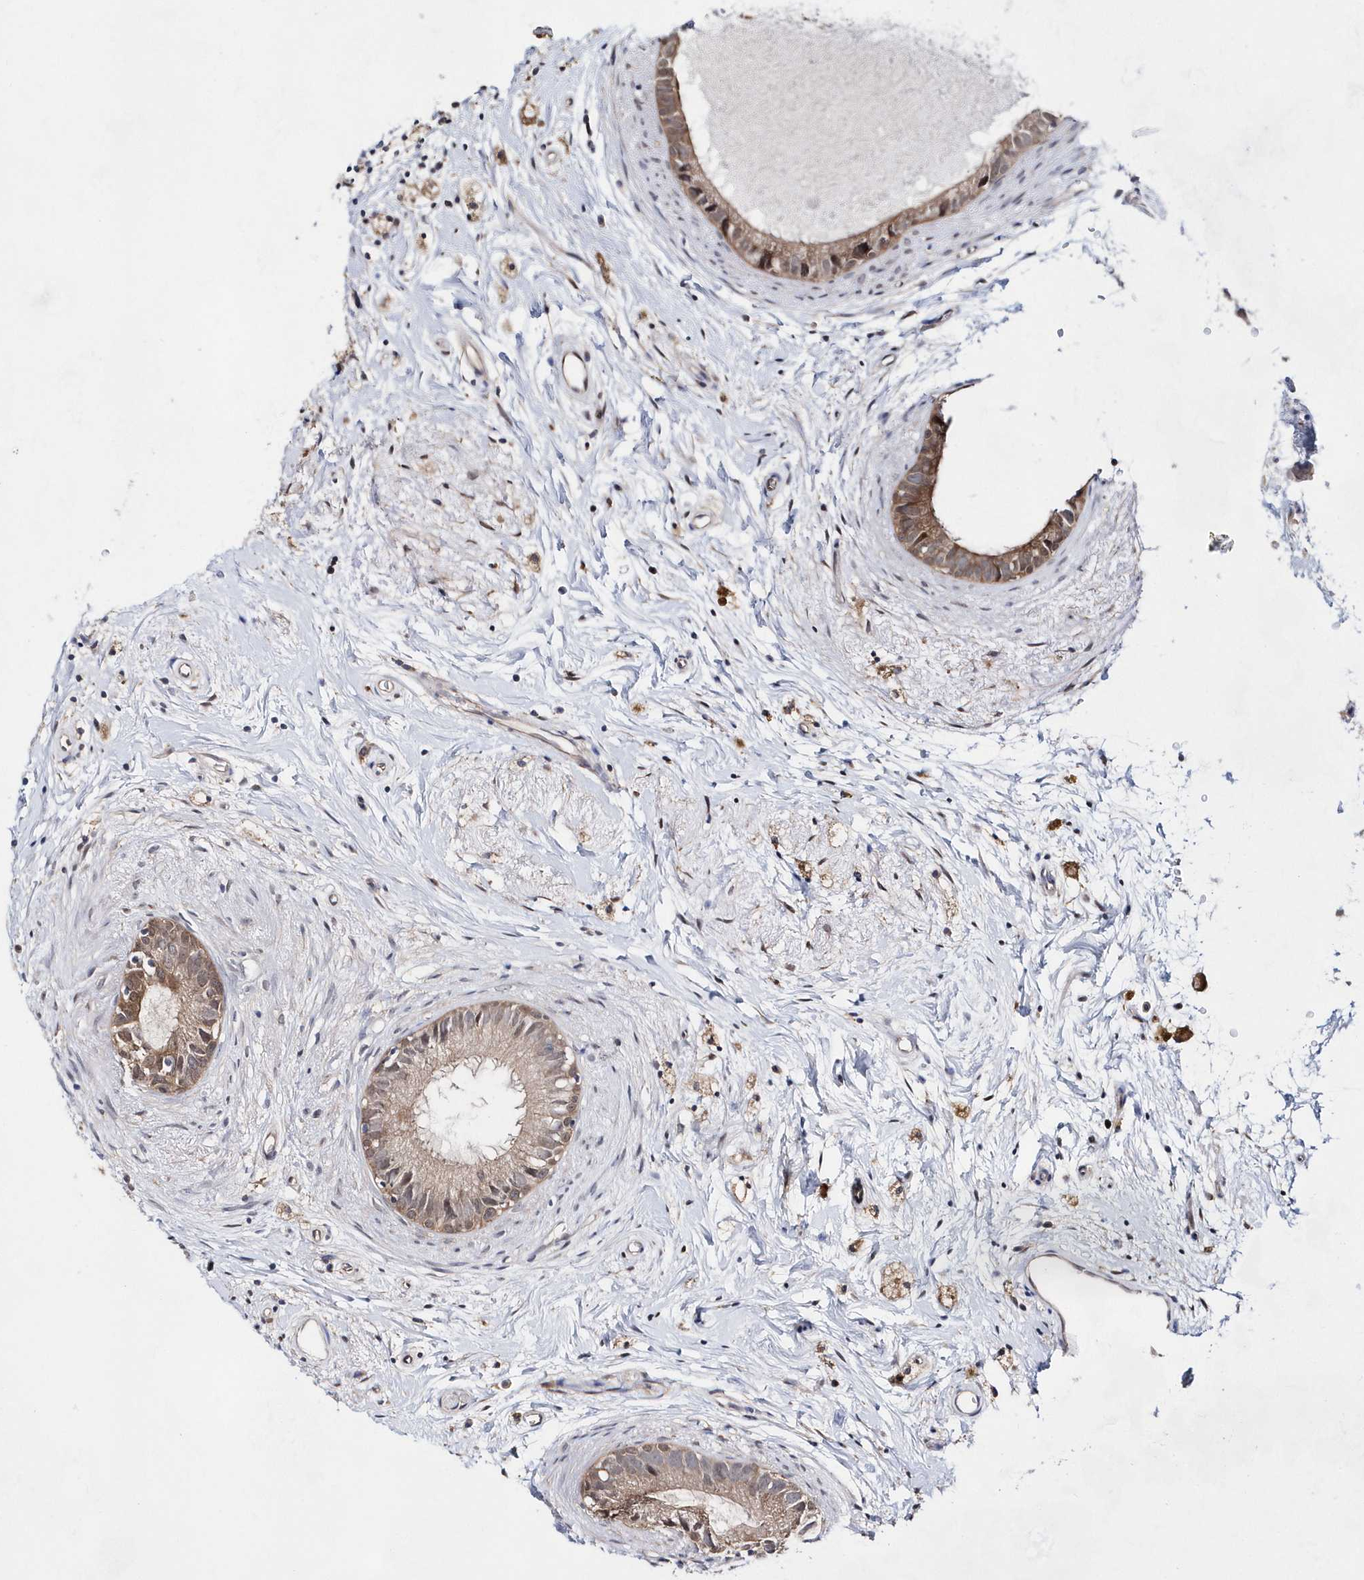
{"staining": {"intensity": "weak", "quantity": "25%-75%", "location": "cytoplasmic/membranous"}, "tissue": "epididymis", "cell_type": "Glandular cells", "image_type": "normal", "snomed": [{"axis": "morphology", "description": "Normal tissue, NOS"}, {"axis": "topography", "description": "Epididymis"}], "caption": "A micrograph of human epididymis stained for a protein exhibits weak cytoplasmic/membranous brown staining in glandular cells. (Brightfield microscopy of DAB IHC at high magnification).", "gene": "BDH2", "patient": {"sex": "male", "age": 80}}